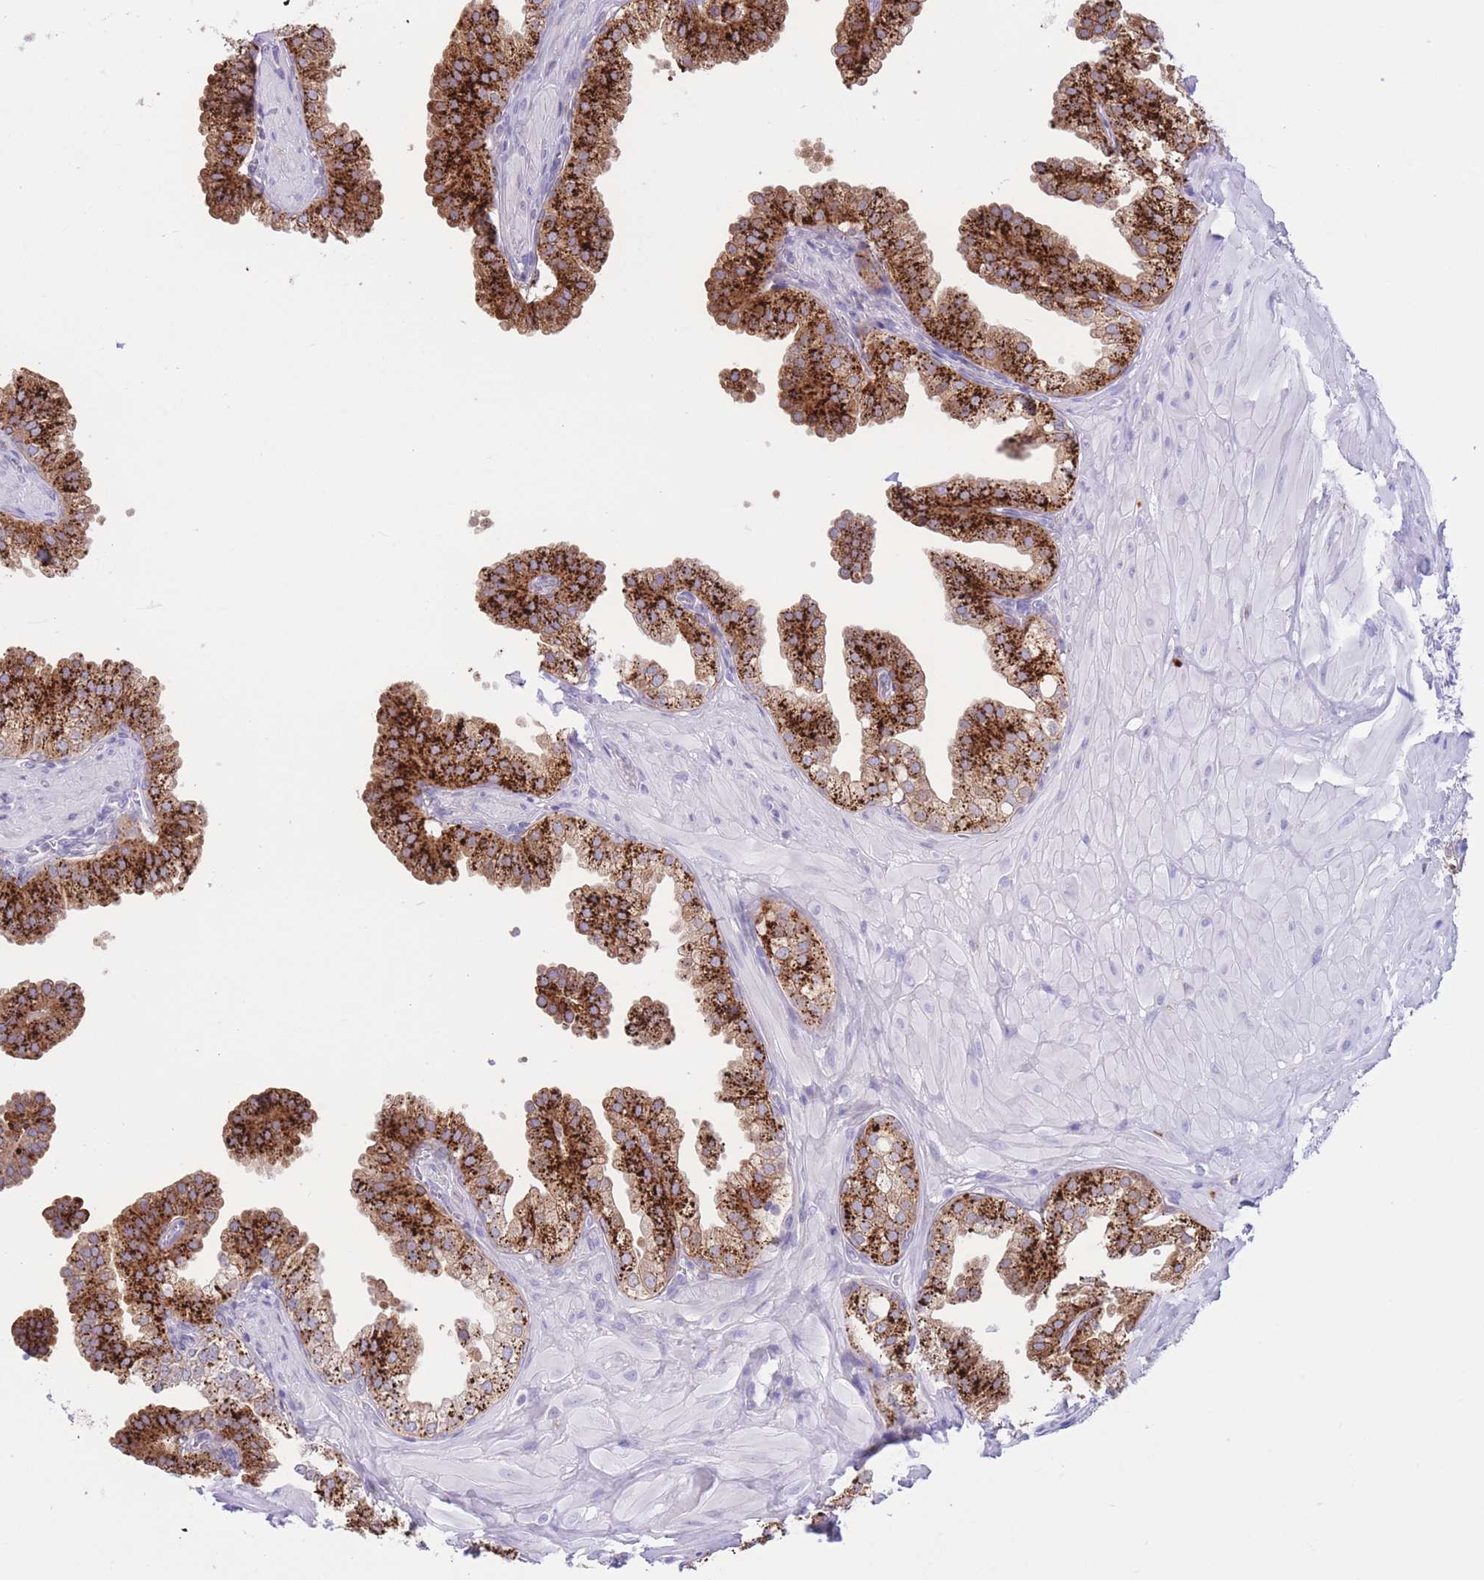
{"staining": {"intensity": "strong", "quantity": "25%-75%", "location": "cytoplasmic/membranous"}, "tissue": "prostate", "cell_type": "Glandular cells", "image_type": "normal", "snomed": [{"axis": "morphology", "description": "Normal tissue, NOS"}, {"axis": "topography", "description": "Prostate"}, {"axis": "topography", "description": "Peripheral nerve tissue"}], "caption": "About 25%-75% of glandular cells in unremarkable human prostate reveal strong cytoplasmic/membranous protein expression as visualized by brown immunohistochemical staining.", "gene": "MYDGF", "patient": {"sex": "male", "age": 55}}